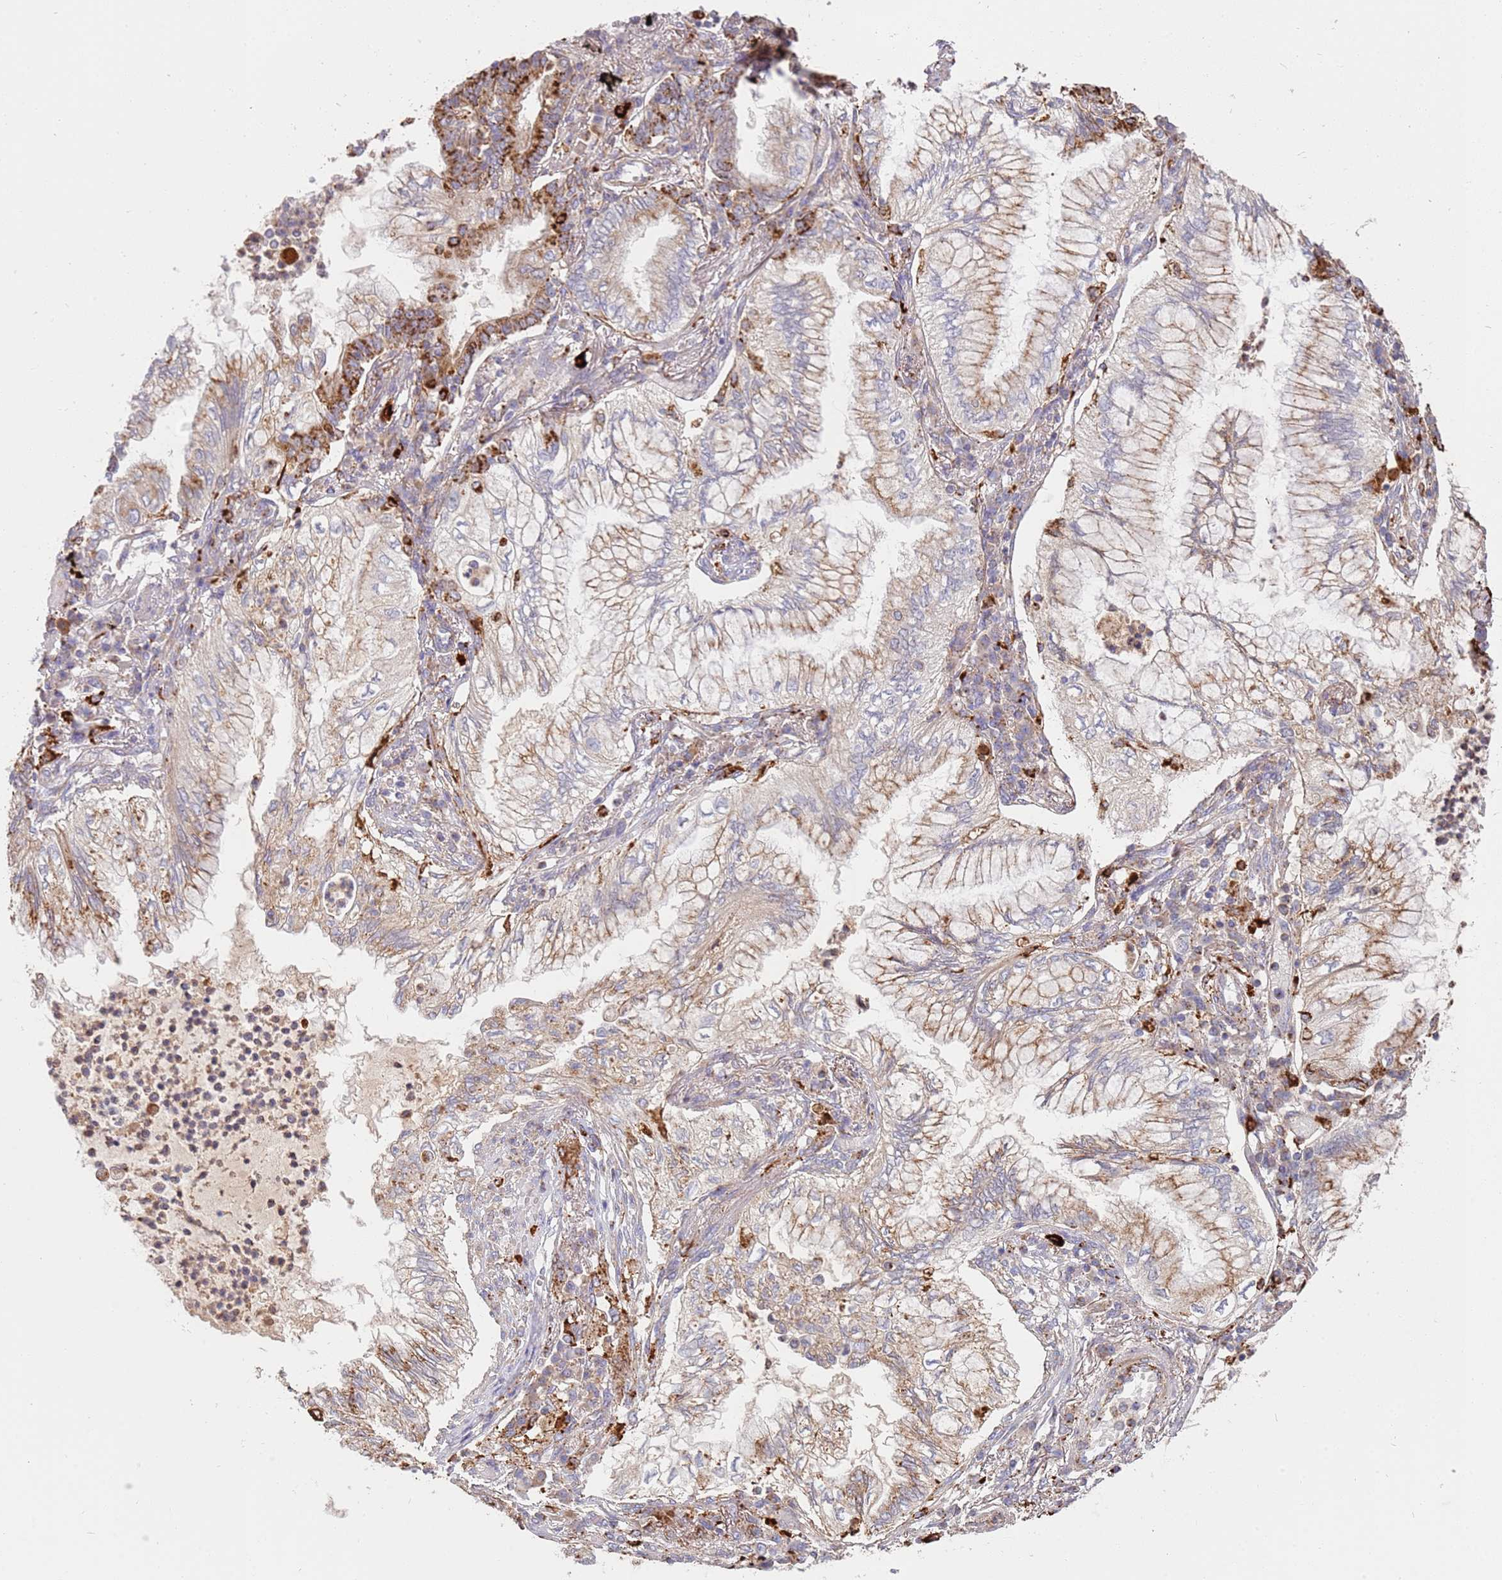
{"staining": {"intensity": "moderate", "quantity": "25%-75%", "location": "cytoplasmic/membranous"}, "tissue": "lung cancer", "cell_type": "Tumor cells", "image_type": "cancer", "snomed": [{"axis": "morphology", "description": "Adenocarcinoma, NOS"}, {"axis": "topography", "description": "Lung"}], "caption": "Immunohistochemistry (IHC) (DAB) staining of lung cancer (adenocarcinoma) displays moderate cytoplasmic/membranous protein staining in about 25%-75% of tumor cells.", "gene": "TMEM229B", "patient": {"sex": "female", "age": 70}}